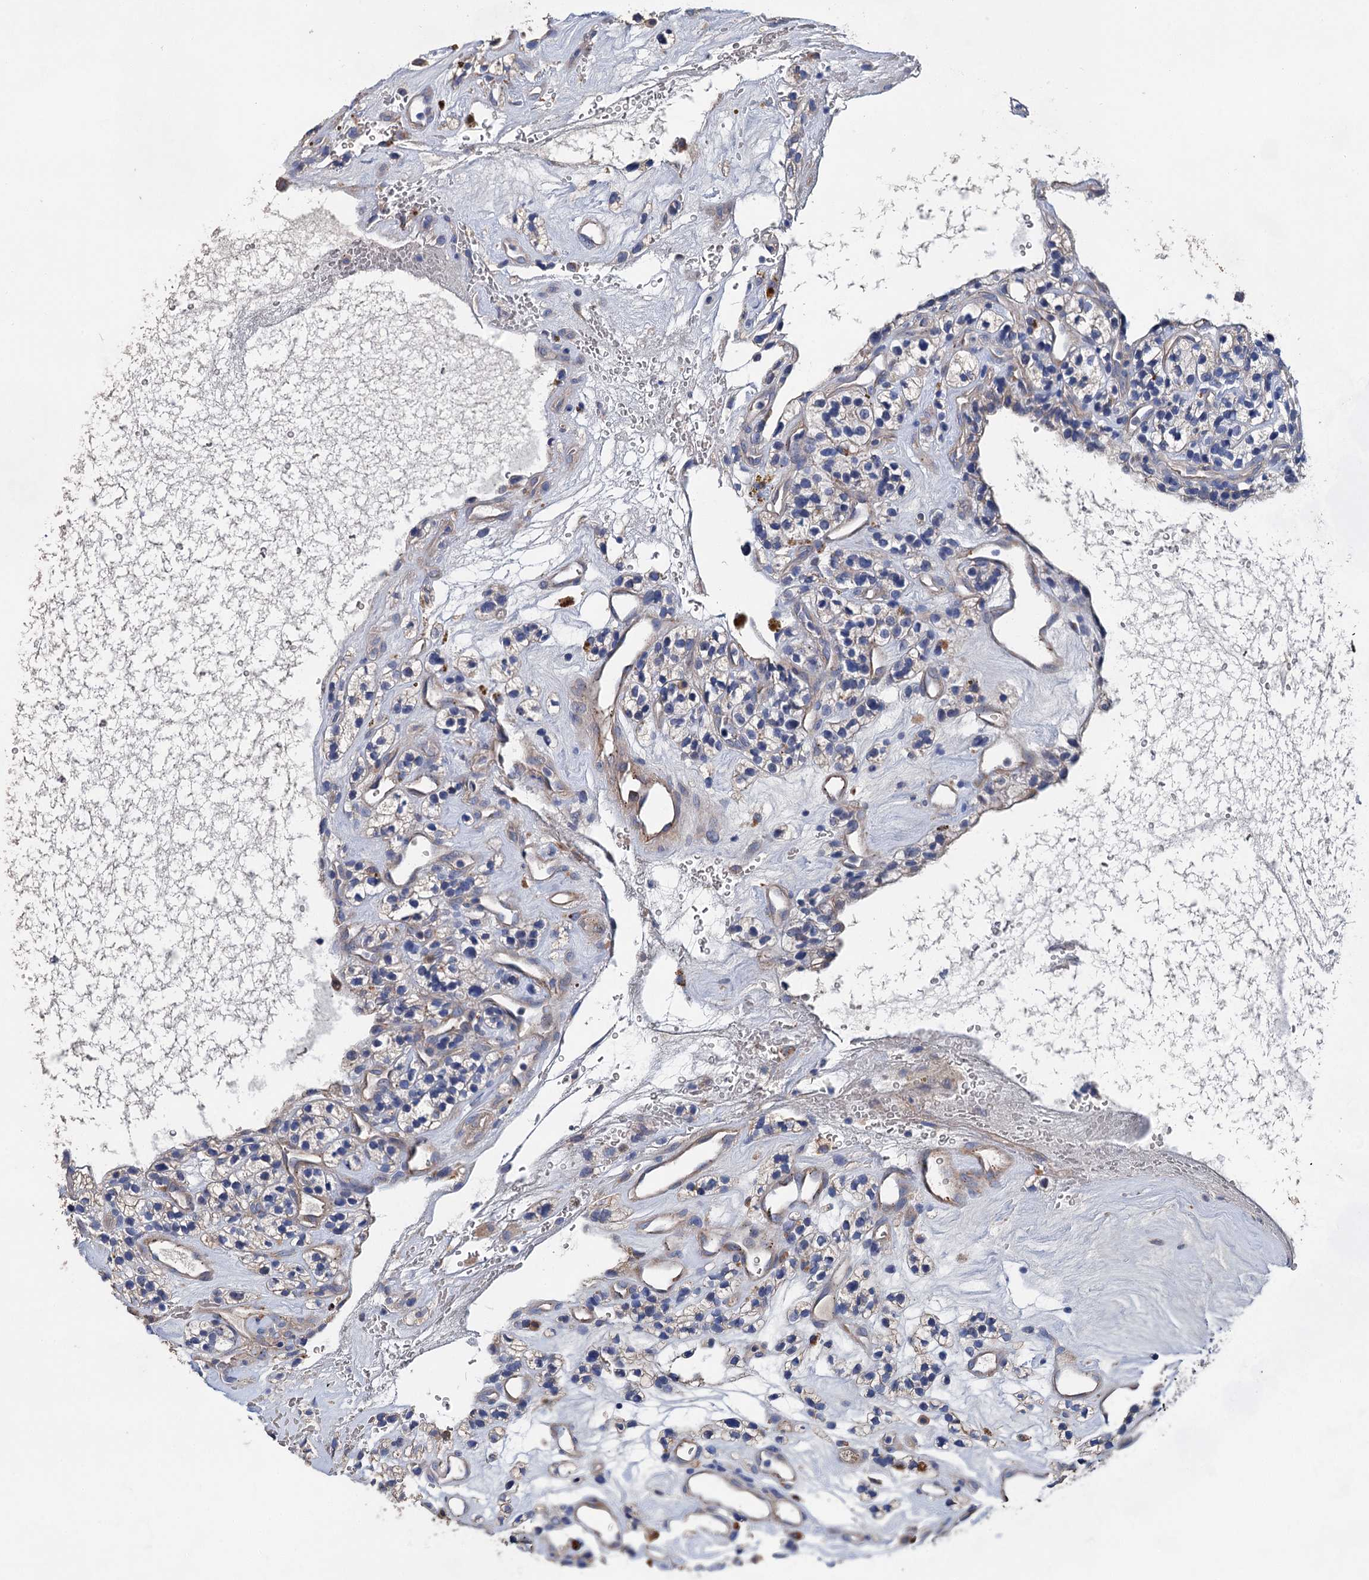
{"staining": {"intensity": "weak", "quantity": "<25%", "location": "cytoplasmic/membranous"}, "tissue": "renal cancer", "cell_type": "Tumor cells", "image_type": "cancer", "snomed": [{"axis": "morphology", "description": "Adenocarcinoma, NOS"}, {"axis": "topography", "description": "Kidney"}], "caption": "Tumor cells are negative for brown protein staining in renal cancer (adenocarcinoma).", "gene": "GPR155", "patient": {"sex": "female", "age": 57}}